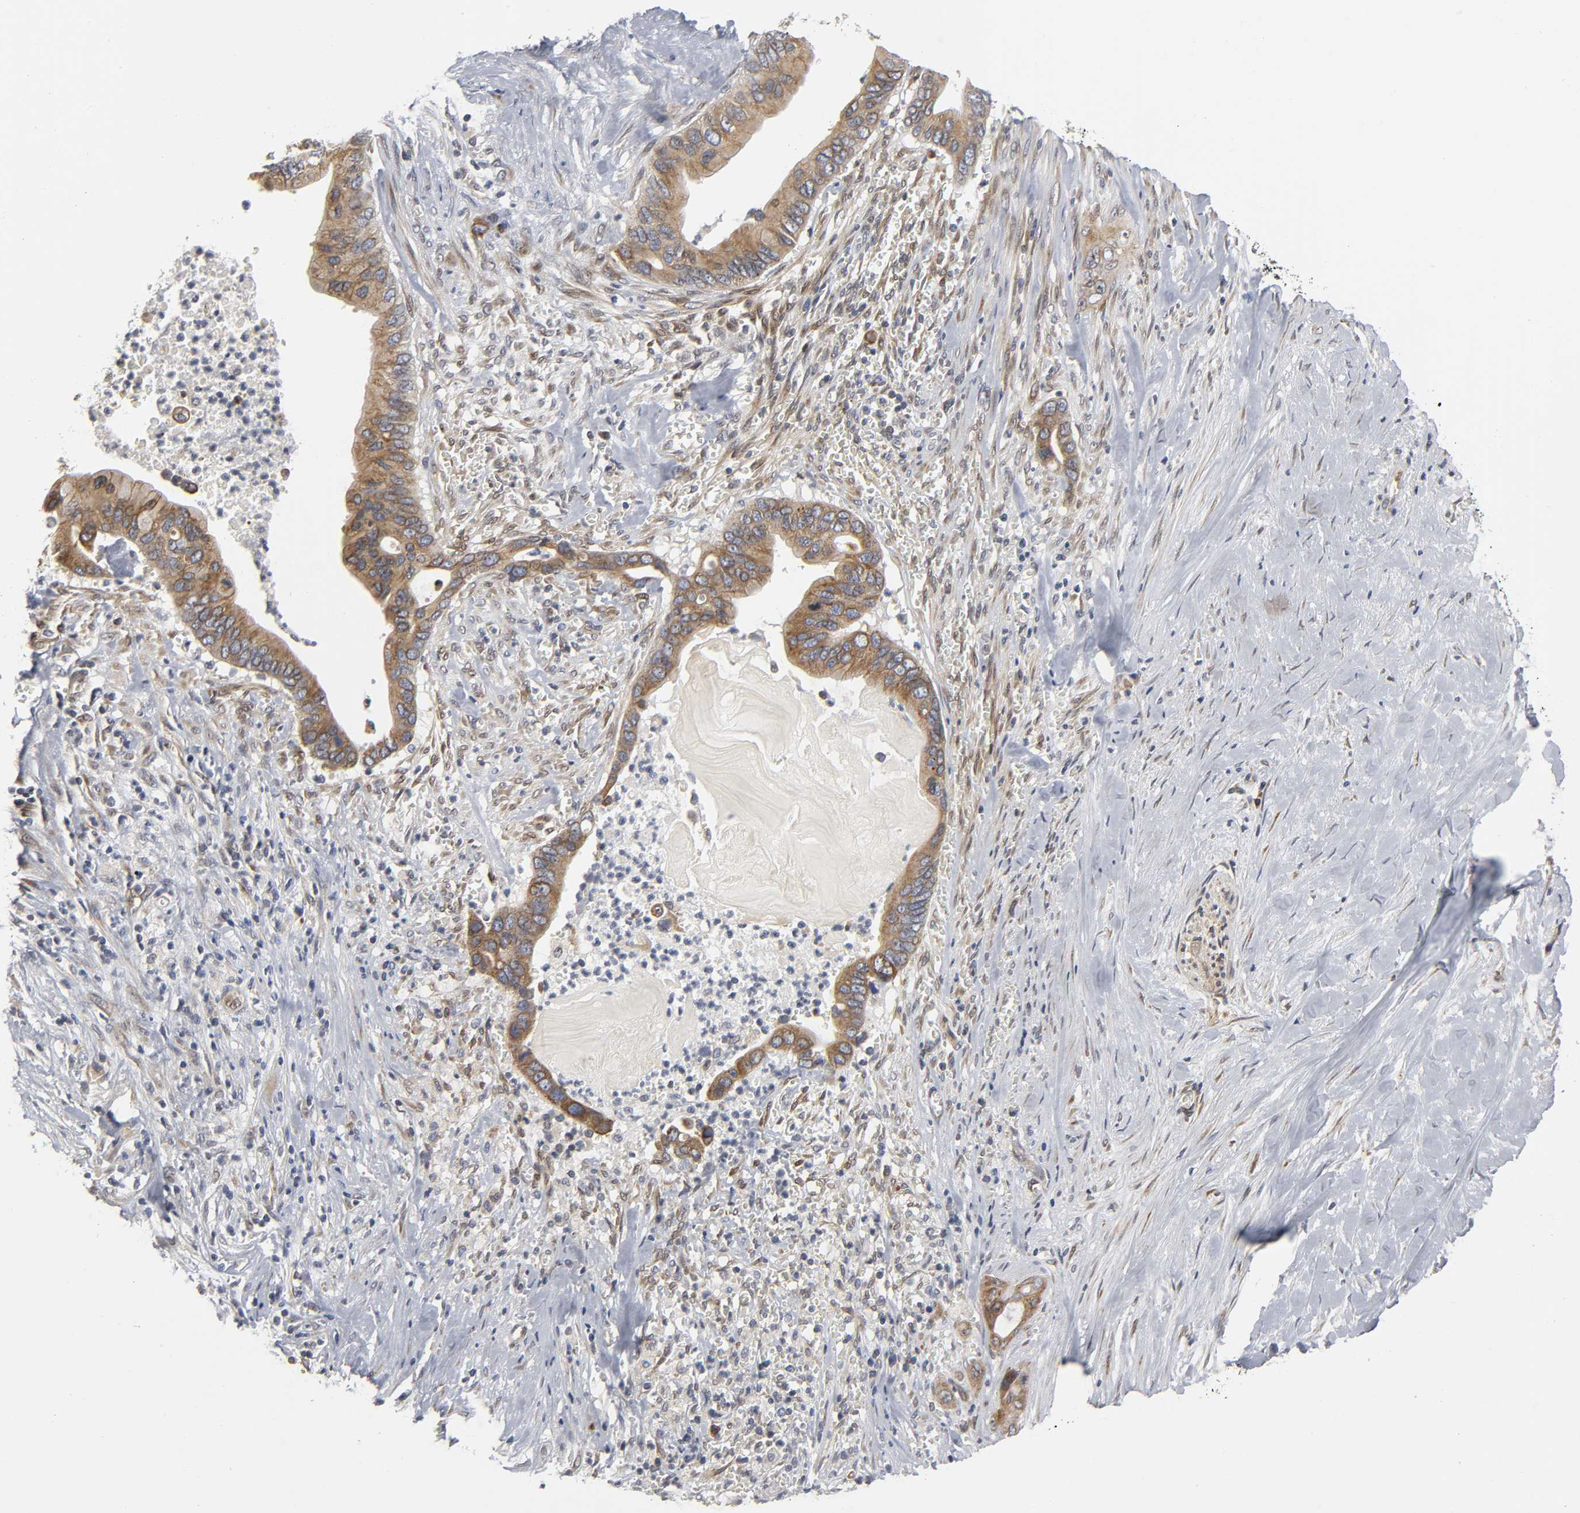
{"staining": {"intensity": "moderate", "quantity": ">75%", "location": "cytoplasmic/membranous"}, "tissue": "pancreatic cancer", "cell_type": "Tumor cells", "image_type": "cancer", "snomed": [{"axis": "morphology", "description": "Adenocarcinoma, NOS"}, {"axis": "topography", "description": "Pancreas"}], "caption": "This image displays IHC staining of human adenocarcinoma (pancreatic), with medium moderate cytoplasmic/membranous positivity in approximately >75% of tumor cells.", "gene": "ASB6", "patient": {"sex": "male", "age": 59}}